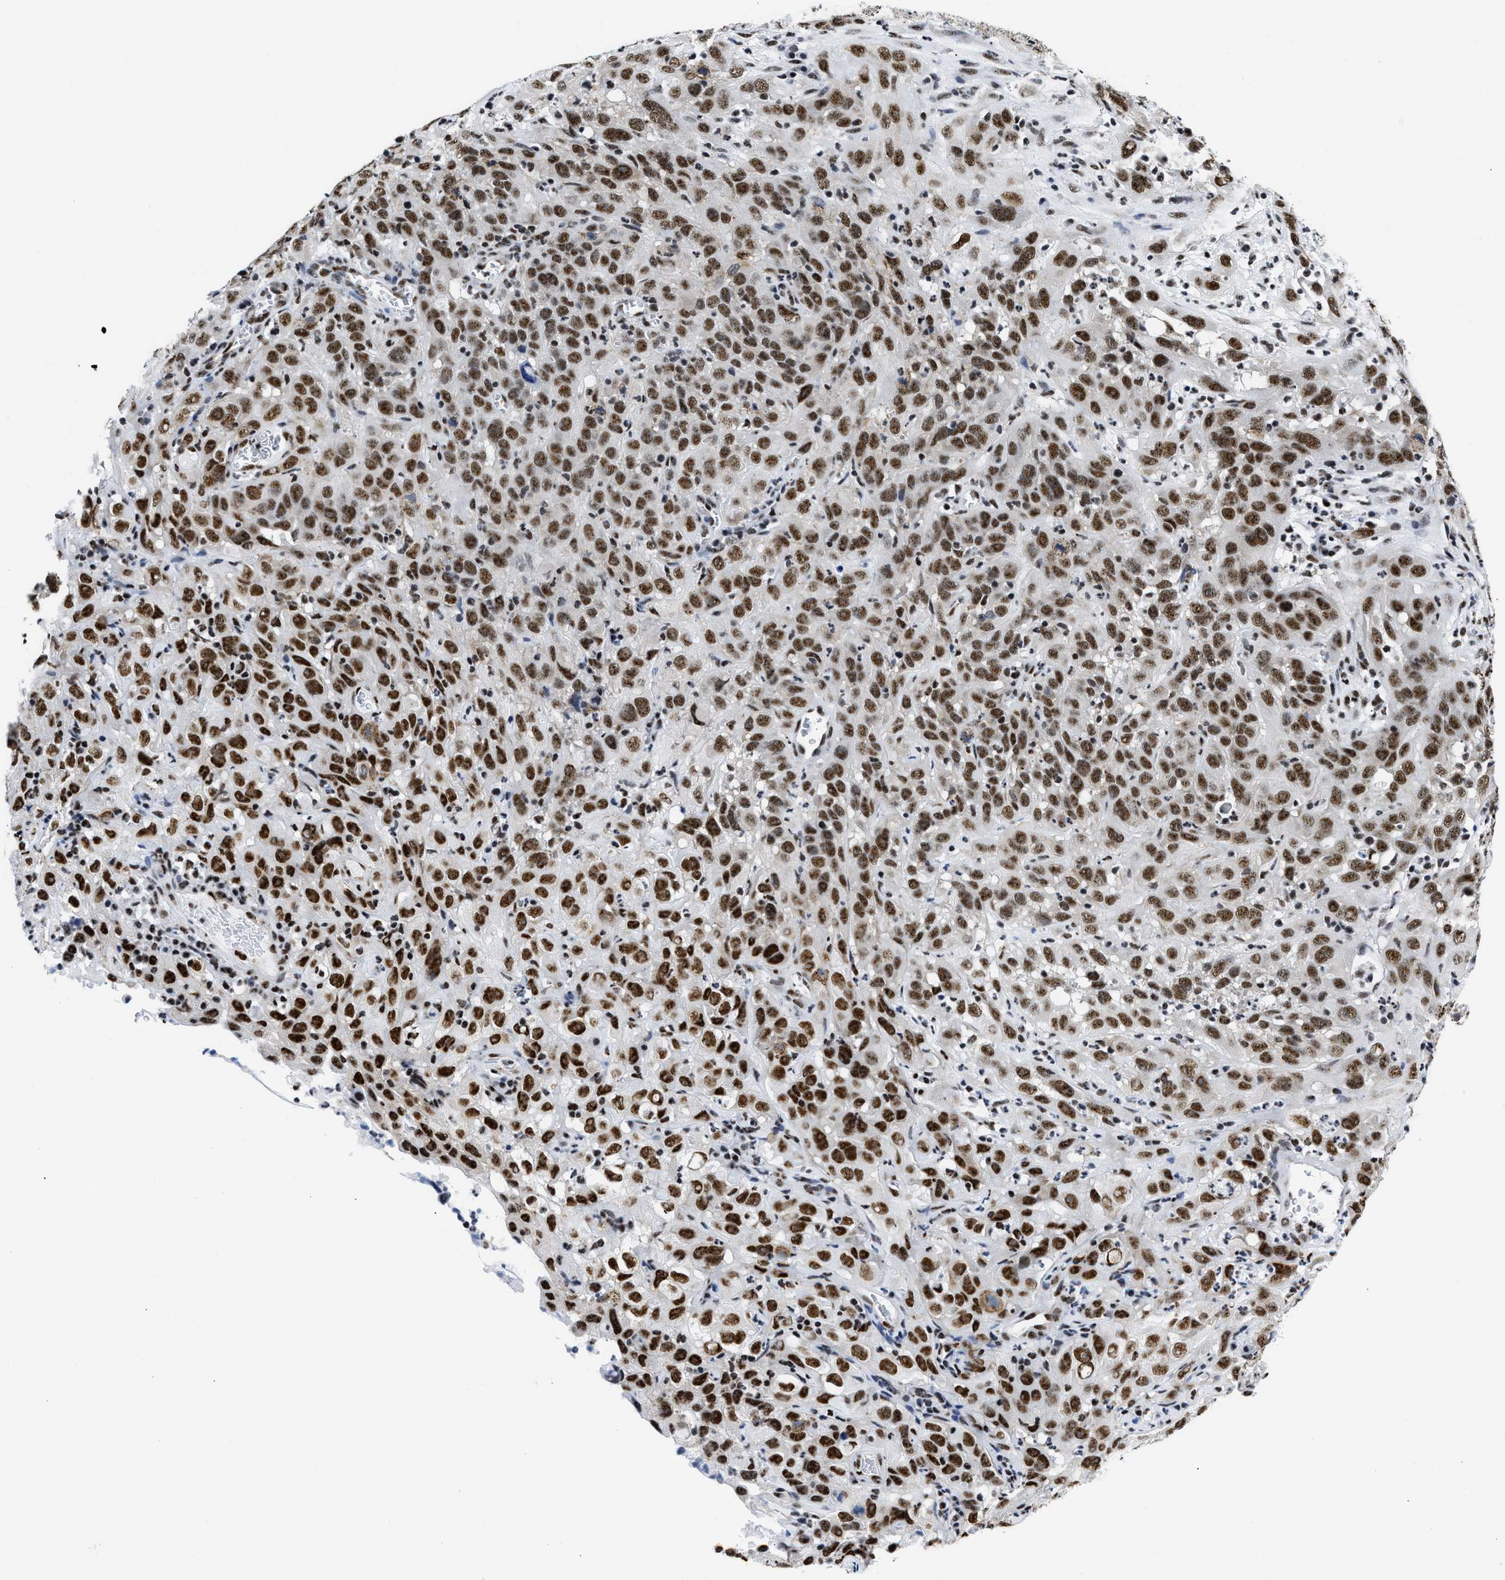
{"staining": {"intensity": "strong", "quantity": ">75%", "location": "nuclear"}, "tissue": "cervical cancer", "cell_type": "Tumor cells", "image_type": "cancer", "snomed": [{"axis": "morphology", "description": "Squamous cell carcinoma, NOS"}, {"axis": "topography", "description": "Cervix"}], "caption": "DAB immunohistochemical staining of human squamous cell carcinoma (cervical) shows strong nuclear protein positivity in about >75% of tumor cells.", "gene": "RBM8A", "patient": {"sex": "female", "age": 32}}